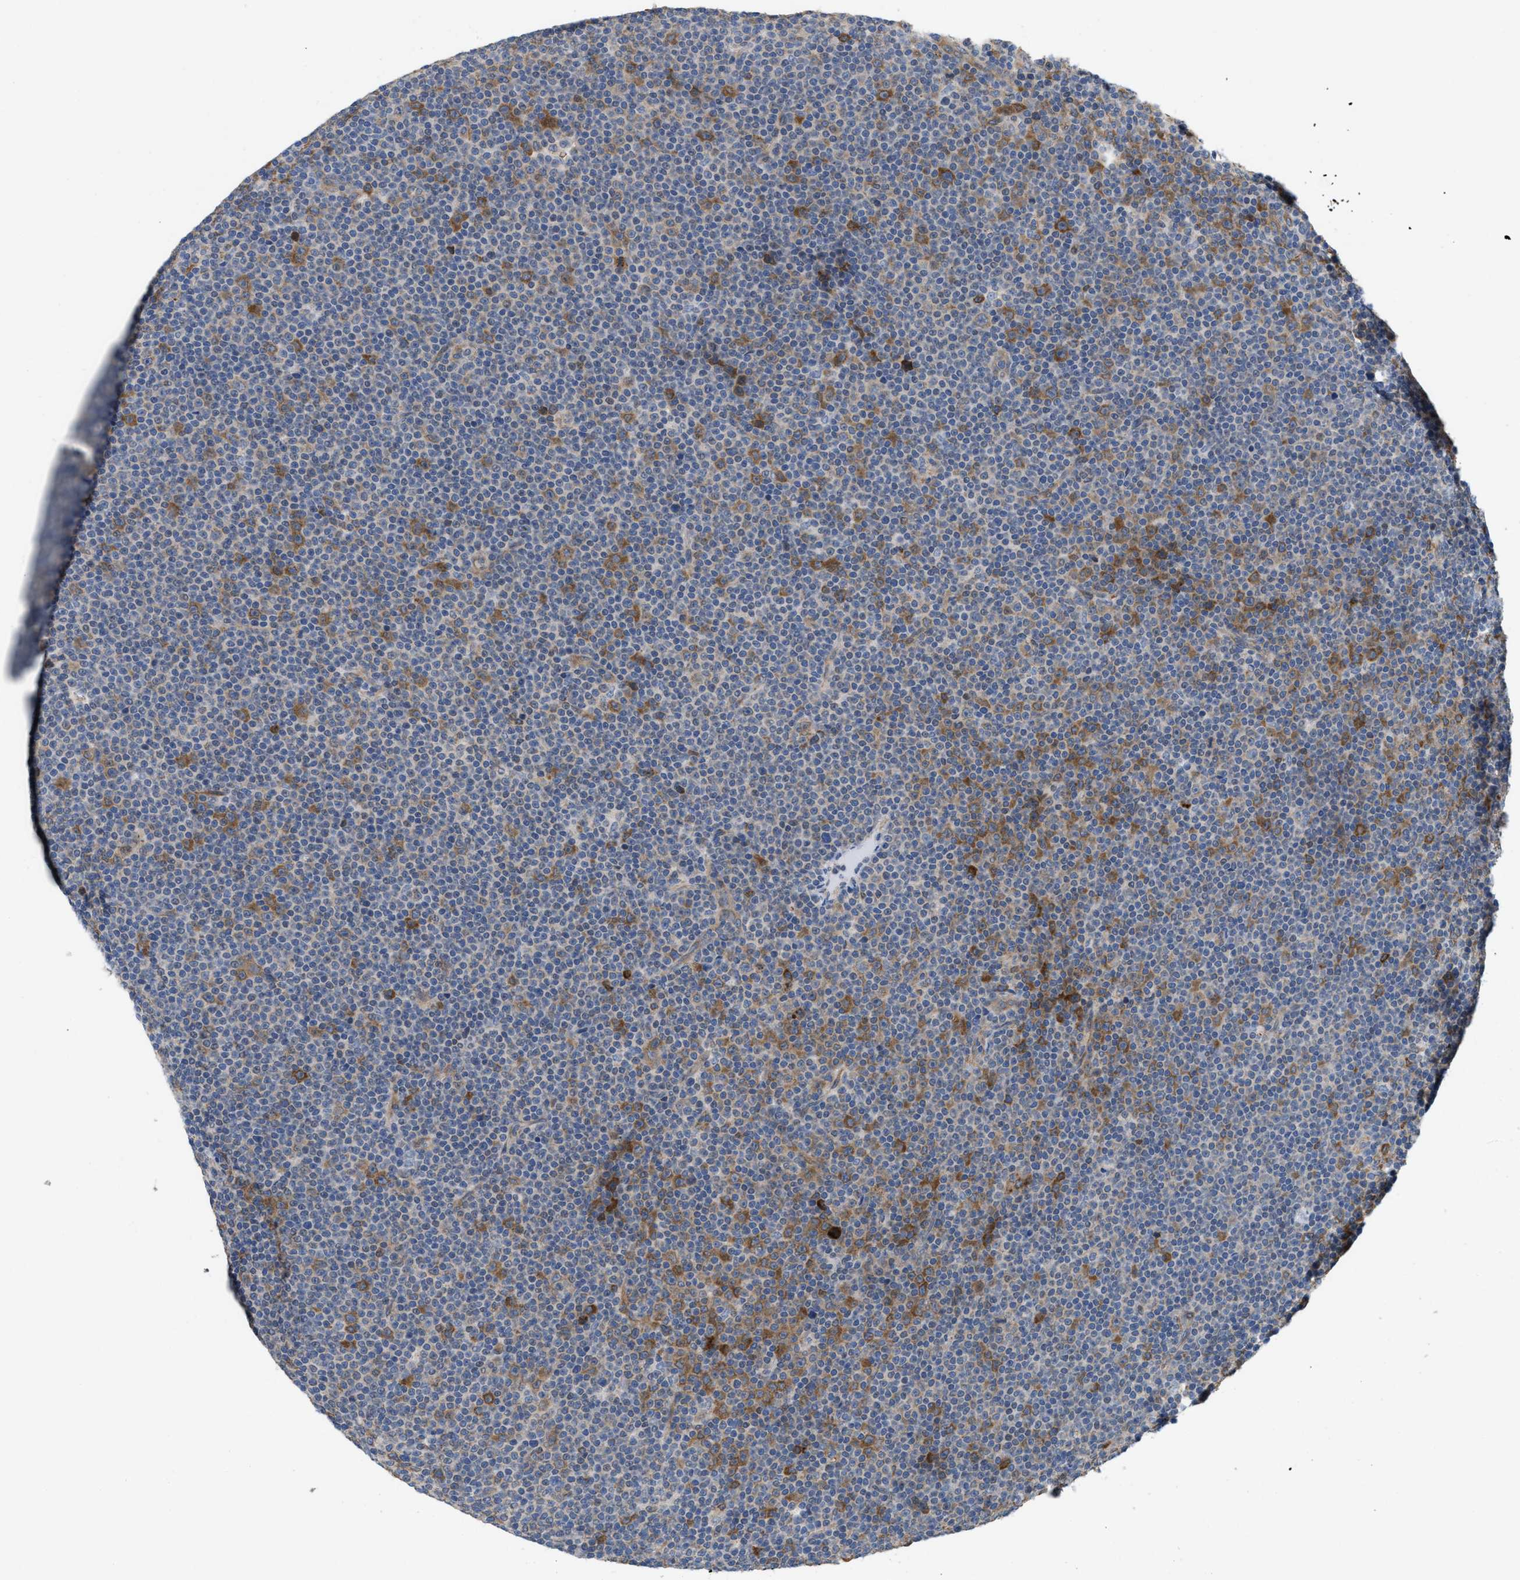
{"staining": {"intensity": "moderate", "quantity": "25%-75%", "location": "cytoplasmic/membranous"}, "tissue": "lymphoma", "cell_type": "Tumor cells", "image_type": "cancer", "snomed": [{"axis": "morphology", "description": "Malignant lymphoma, non-Hodgkin's type, Low grade"}, {"axis": "topography", "description": "Lymph node"}], "caption": "A medium amount of moderate cytoplasmic/membranous expression is seen in approximately 25%-75% of tumor cells in lymphoma tissue.", "gene": "UBAP2", "patient": {"sex": "female", "age": 67}}